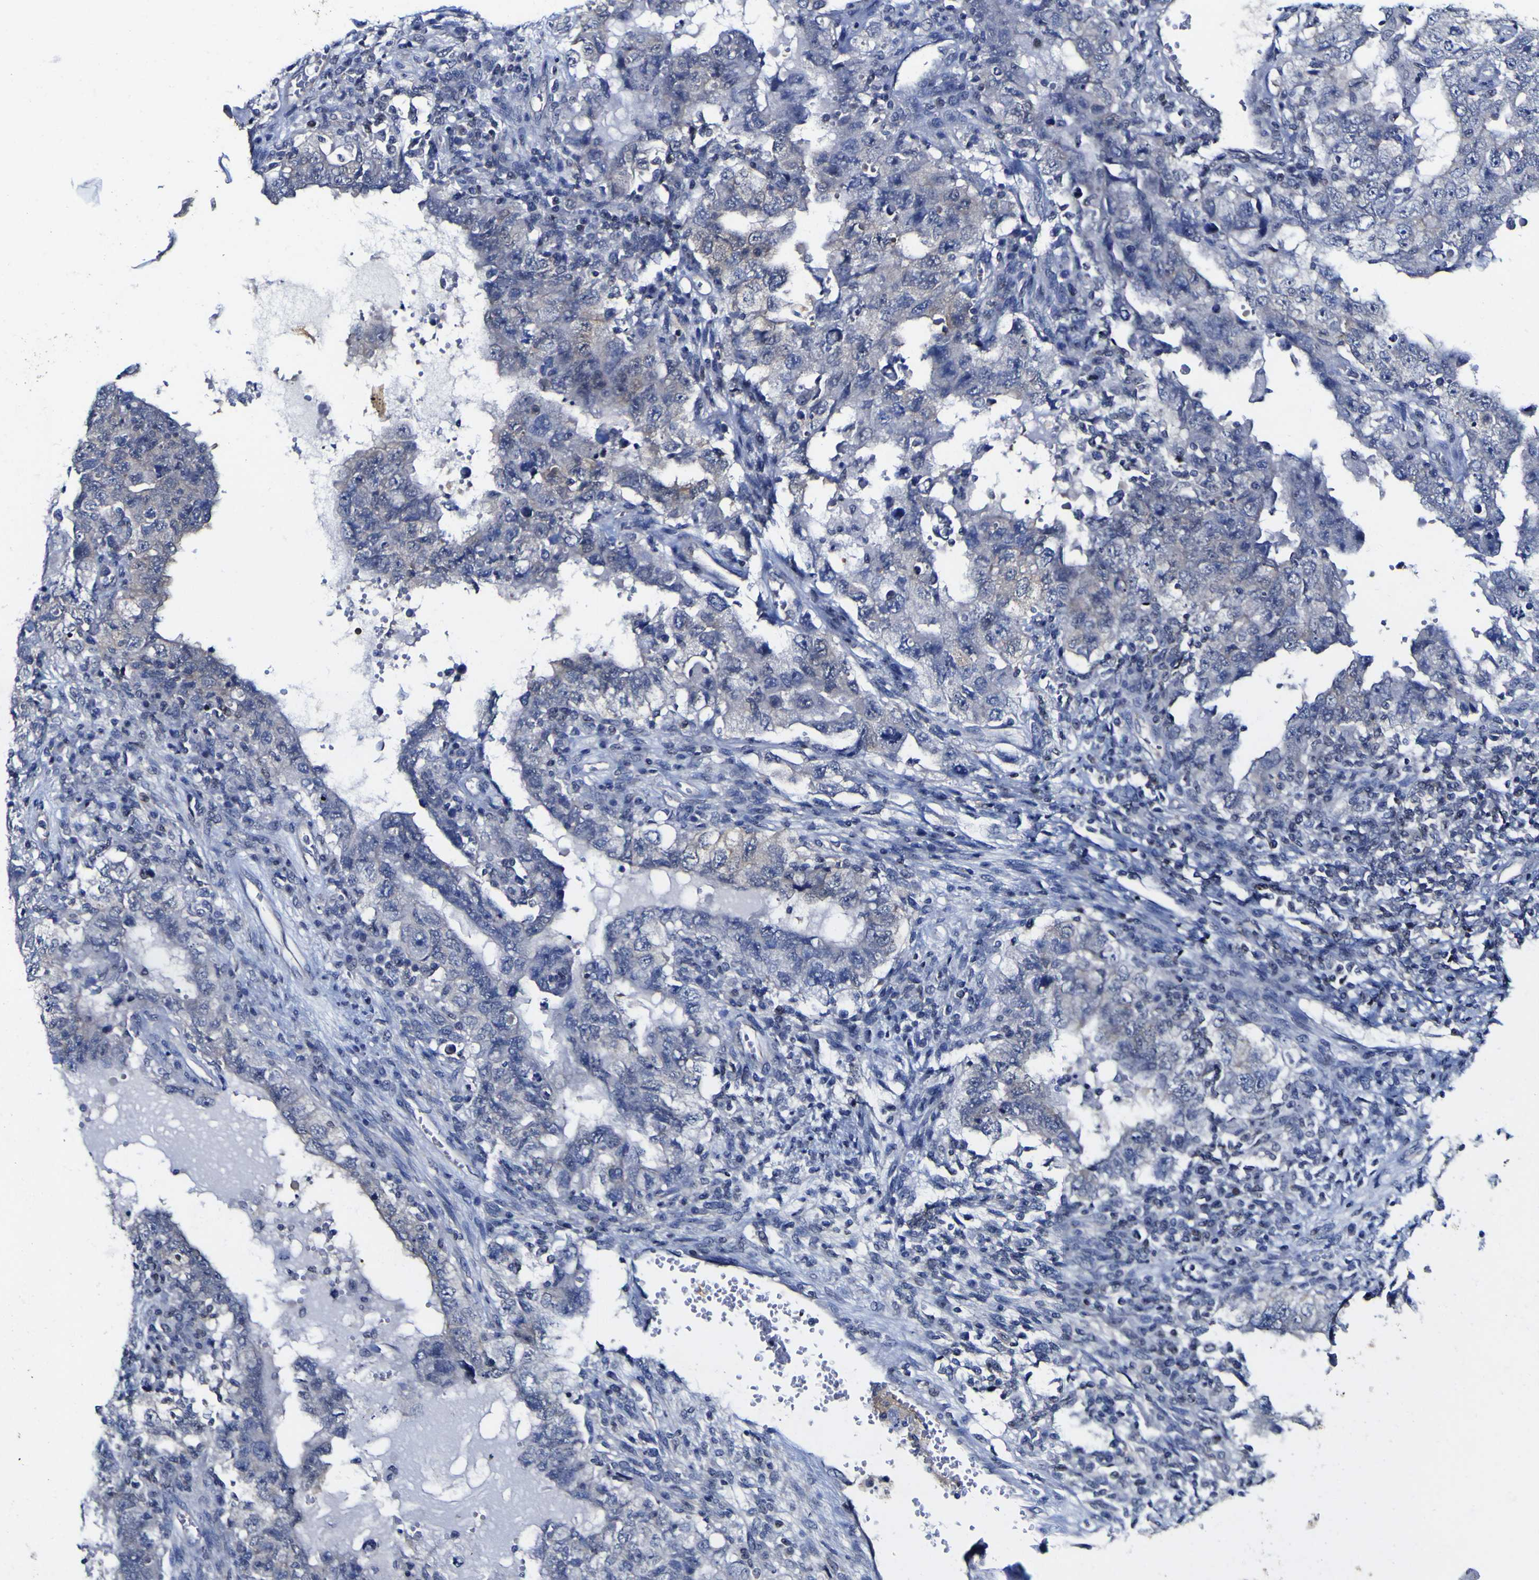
{"staining": {"intensity": "negative", "quantity": "none", "location": "none"}, "tissue": "testis cancer", "cell_type": "Tumor cells", "image_type": "cancer", "snomed": [{"axis": "morphology", "description": "Carcinoma, Embryonal, NOS"}, {"axis": "topography", "description": "Testis"}], "caption": "Testis embryonal carcinoma stained for a protein using IHC reveals no staining tumor cells.", "gene": "CASP6", "patient": {"sex": "male", "age": 26}}